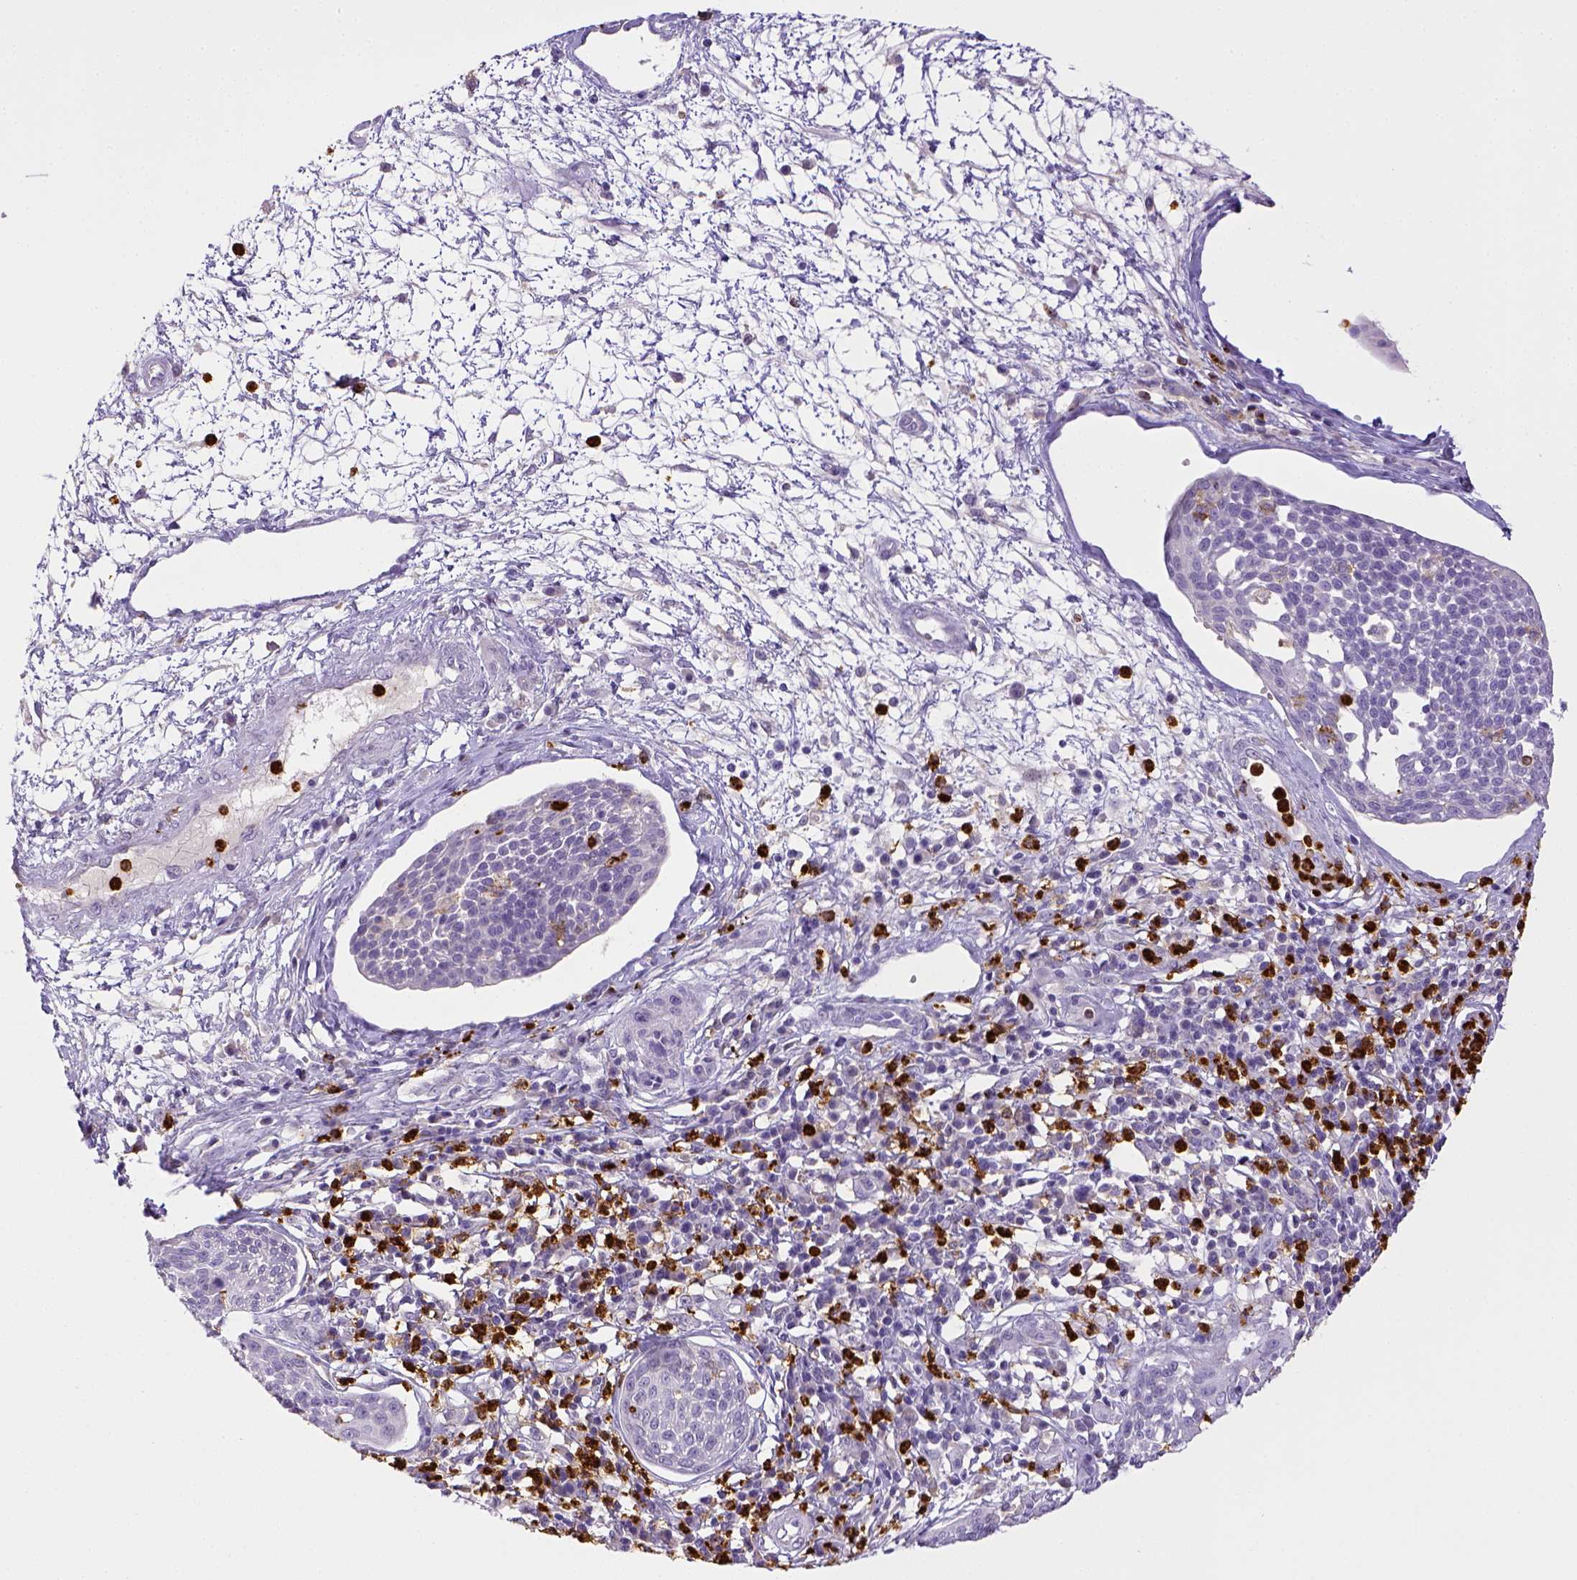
{"staining": {"intensity": "negative", "quantity": "none", "location": "none"}, "tissue": "cervical cancer", "cell_type": "Tumor cells", "image_type": "cancer", "snomed": [{"axis": "morphology", "description": "Squamous cell carcinoma, NOS"}, {"axis": "topography", "description": "Cervix"}], "caption": "Cervical squamous cell carcinoma stained for a protein using immunohistochemistry (IHC) reveals no positivity tumor cells.", "gene": "ITGAM", "patient": {"sex": "female", "age": 34}}